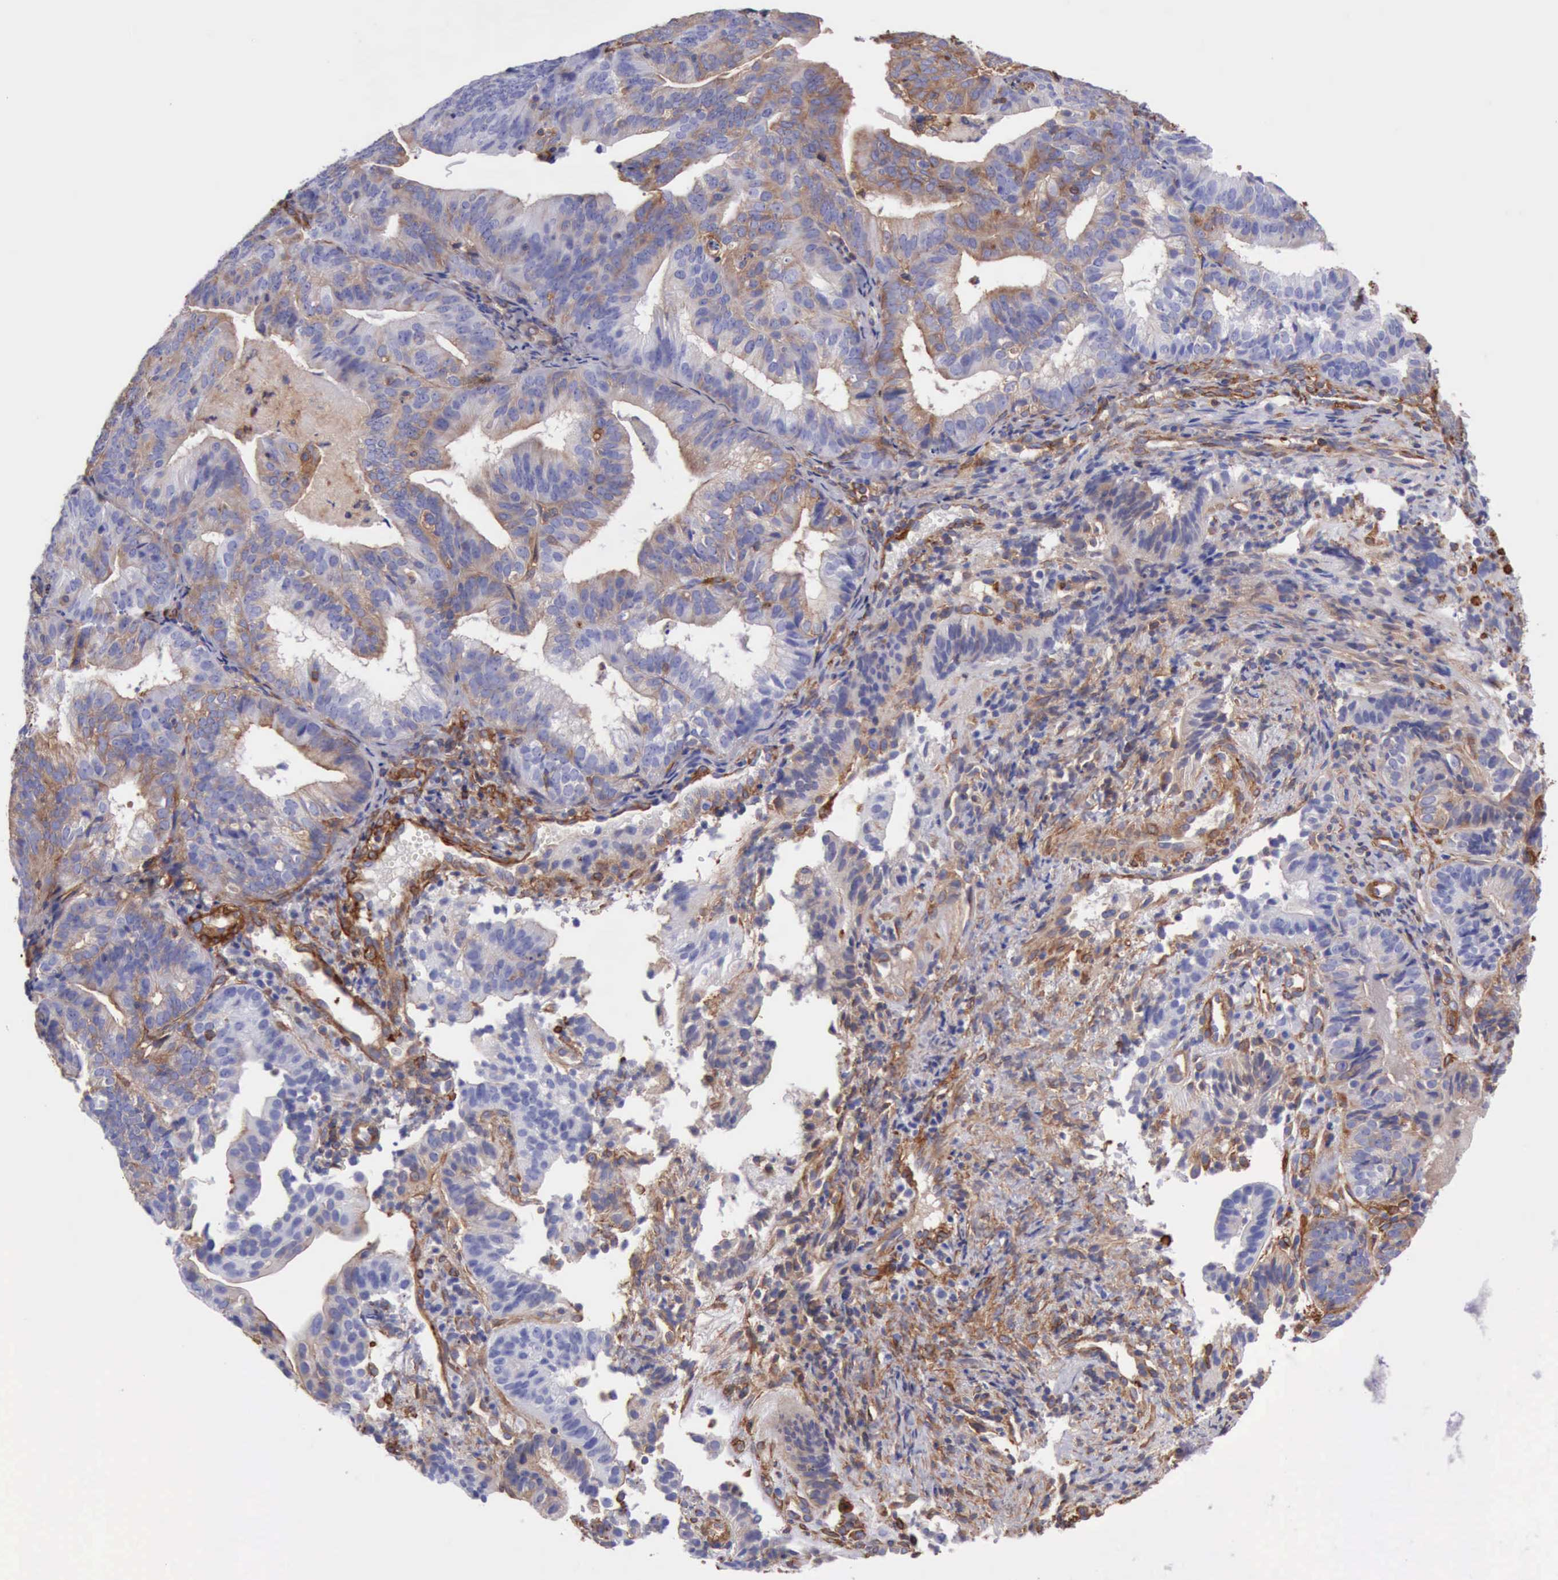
{"staining": {"intensity": "weak", "quantity": "25%-75%", "location": "cytoplasmic/membranous"}, "tissue": "cervical cancer", "cell_type": "Tumor cells", "image_type": "cancer", "snomed": [{"axis": "morphology", "description": "Adenocarcinoma, NOS"}, {"axis": "topography", "description": "Cervix"}], "caption": "Immunohistochemical staining of cervical cancer (adenocarcinoma) reveals weak cytoplasmic/membranous protein expression in about 25%-75% of tumor cells.", "gene": "FLNA", "patient": {"sex": "female", "age": 60}}